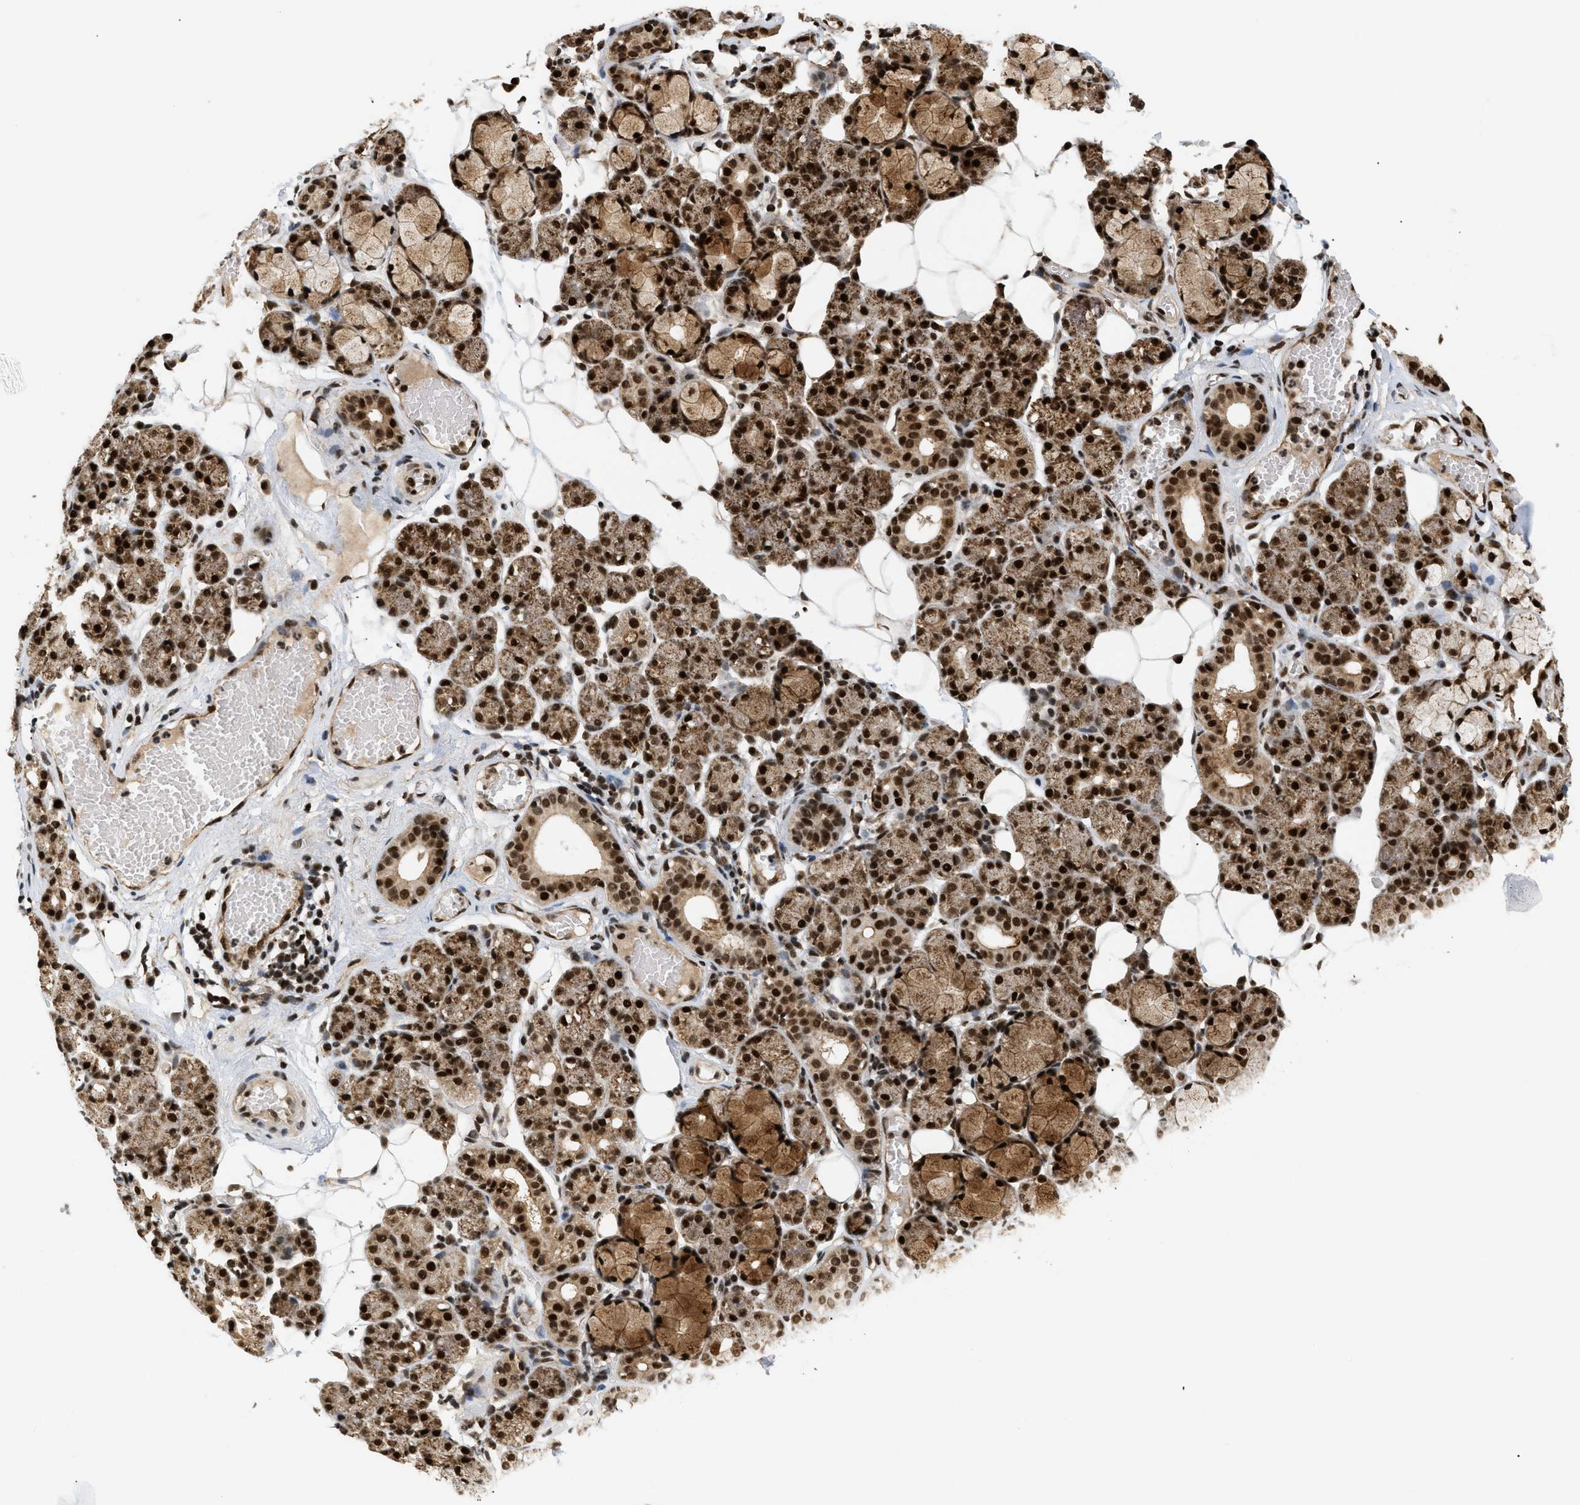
{"staining": {"intensity": "strong", "quantity": ">75%", "location": "nuclear"}, "tissue": "salivary gland", "cell_type": "Glandular cells", "image_type": "normal", "snomed": [{"axis": "morphology", "description": "Normal tissue, NOS"}, {"axis": "topography", "description": "Salivary gland"}], "caption": "Salivary gland stained for a protein demonstrates strong nuclear positivity in glandular cells. The protein of interest is stained brown, and the nuclei are stained in blue (DAB (3,3'-diaminobenzidine) IHC with brightfield microscopy, high magnification).", "gene": "RBM5", "patient": {"sex": "male", "age": 63}}